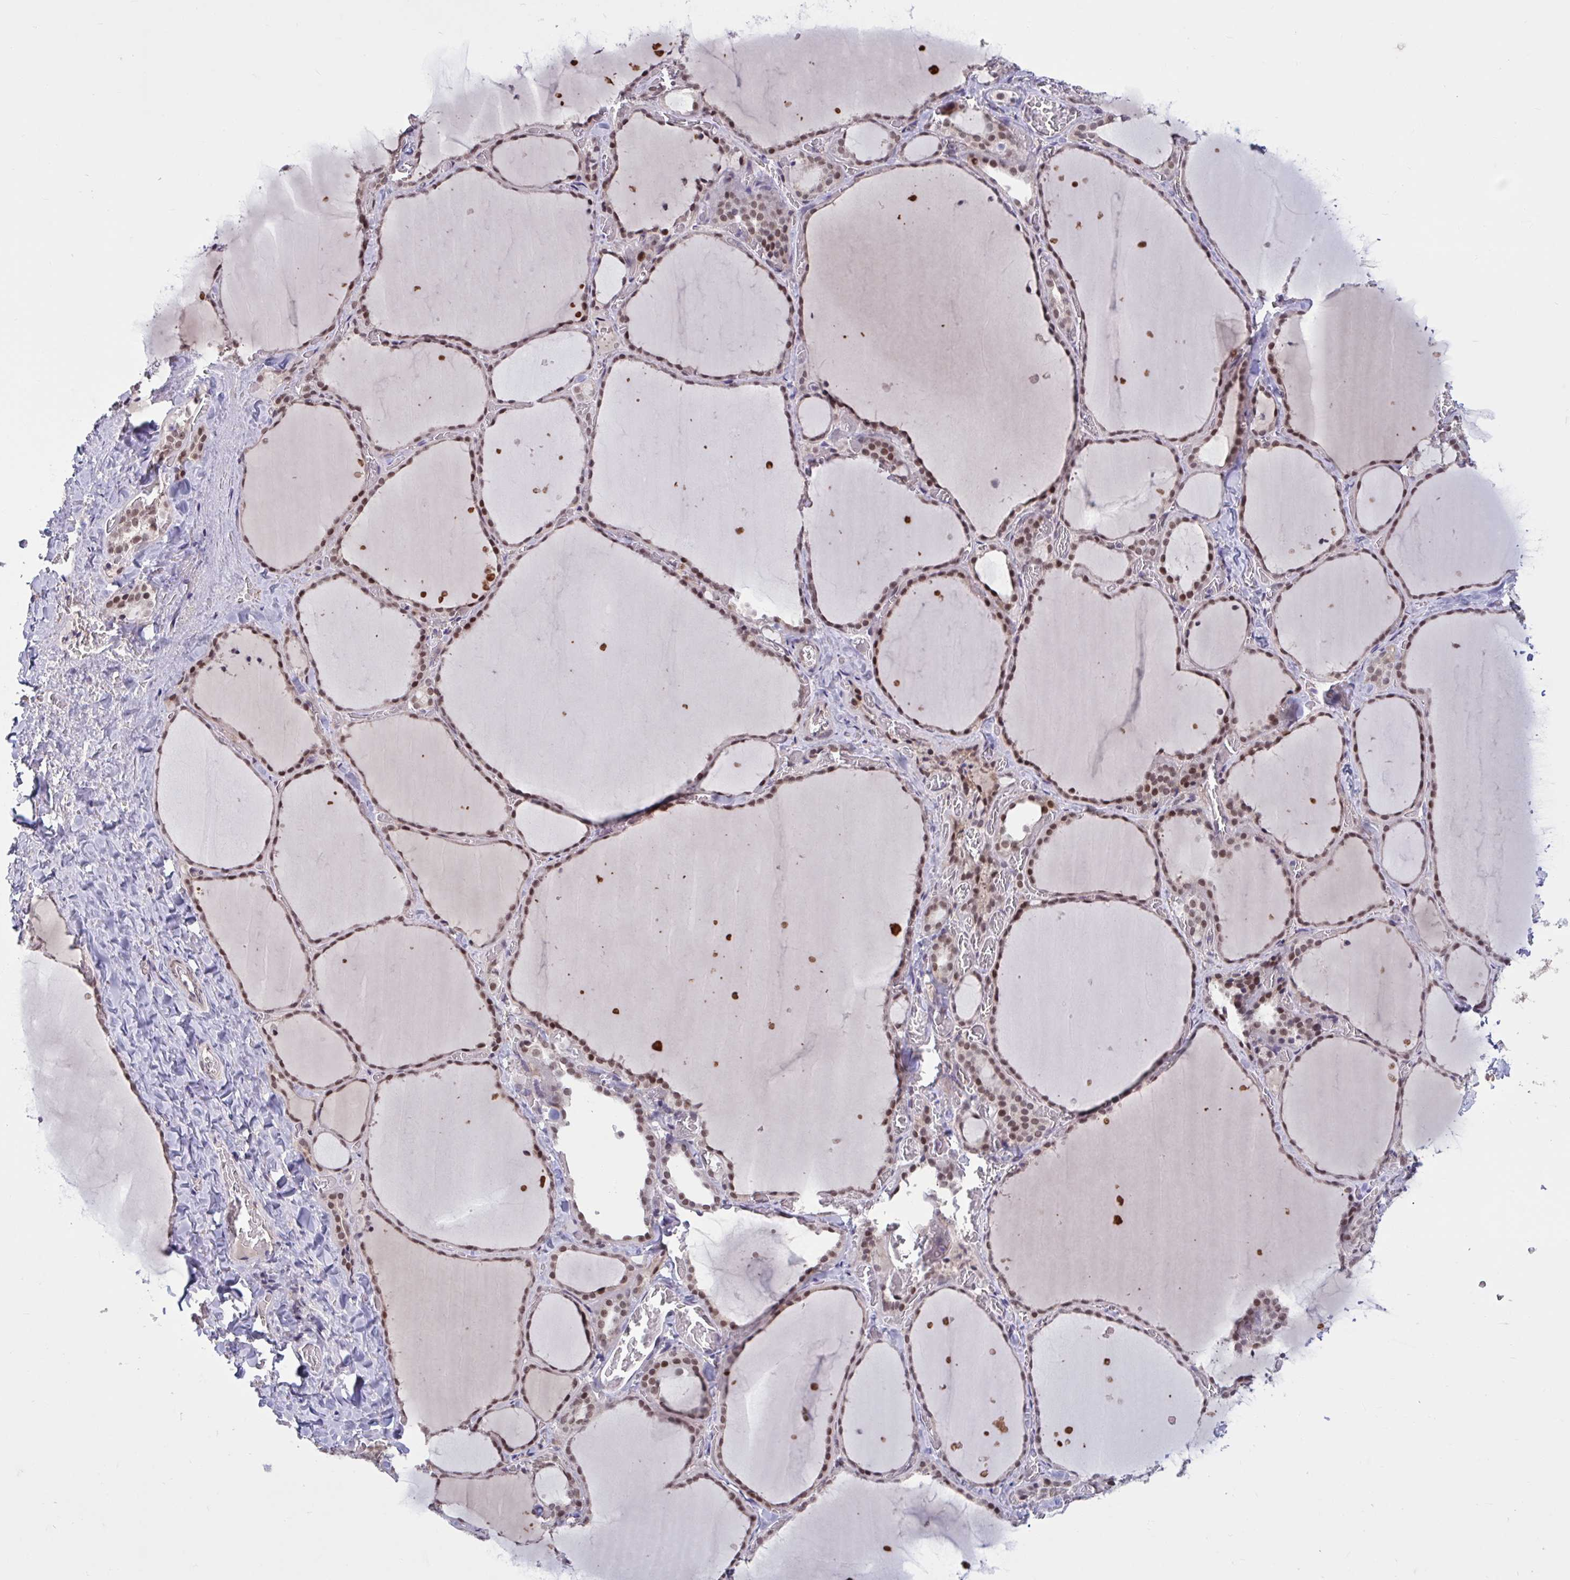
{"staining": {"intensity": "moderate", "quantity": ">75%", "location": "nuclear"}, "tissue": "thyroid gland", "cell_type": "Glandular cells", "image_type": "normal", "snomed": [{"axis": "morphology", "description": "Normal tissue, NOS"}, {"axis": "topography", "description": "Thyroid gland"}], "caption": "Protein expression analysis of normal human thyroid gland reveals moderate nuclear positivity in about >75% of glandular cells.", "gene": "ZNF414", "patient": {"sex": "female", "age": 36}}